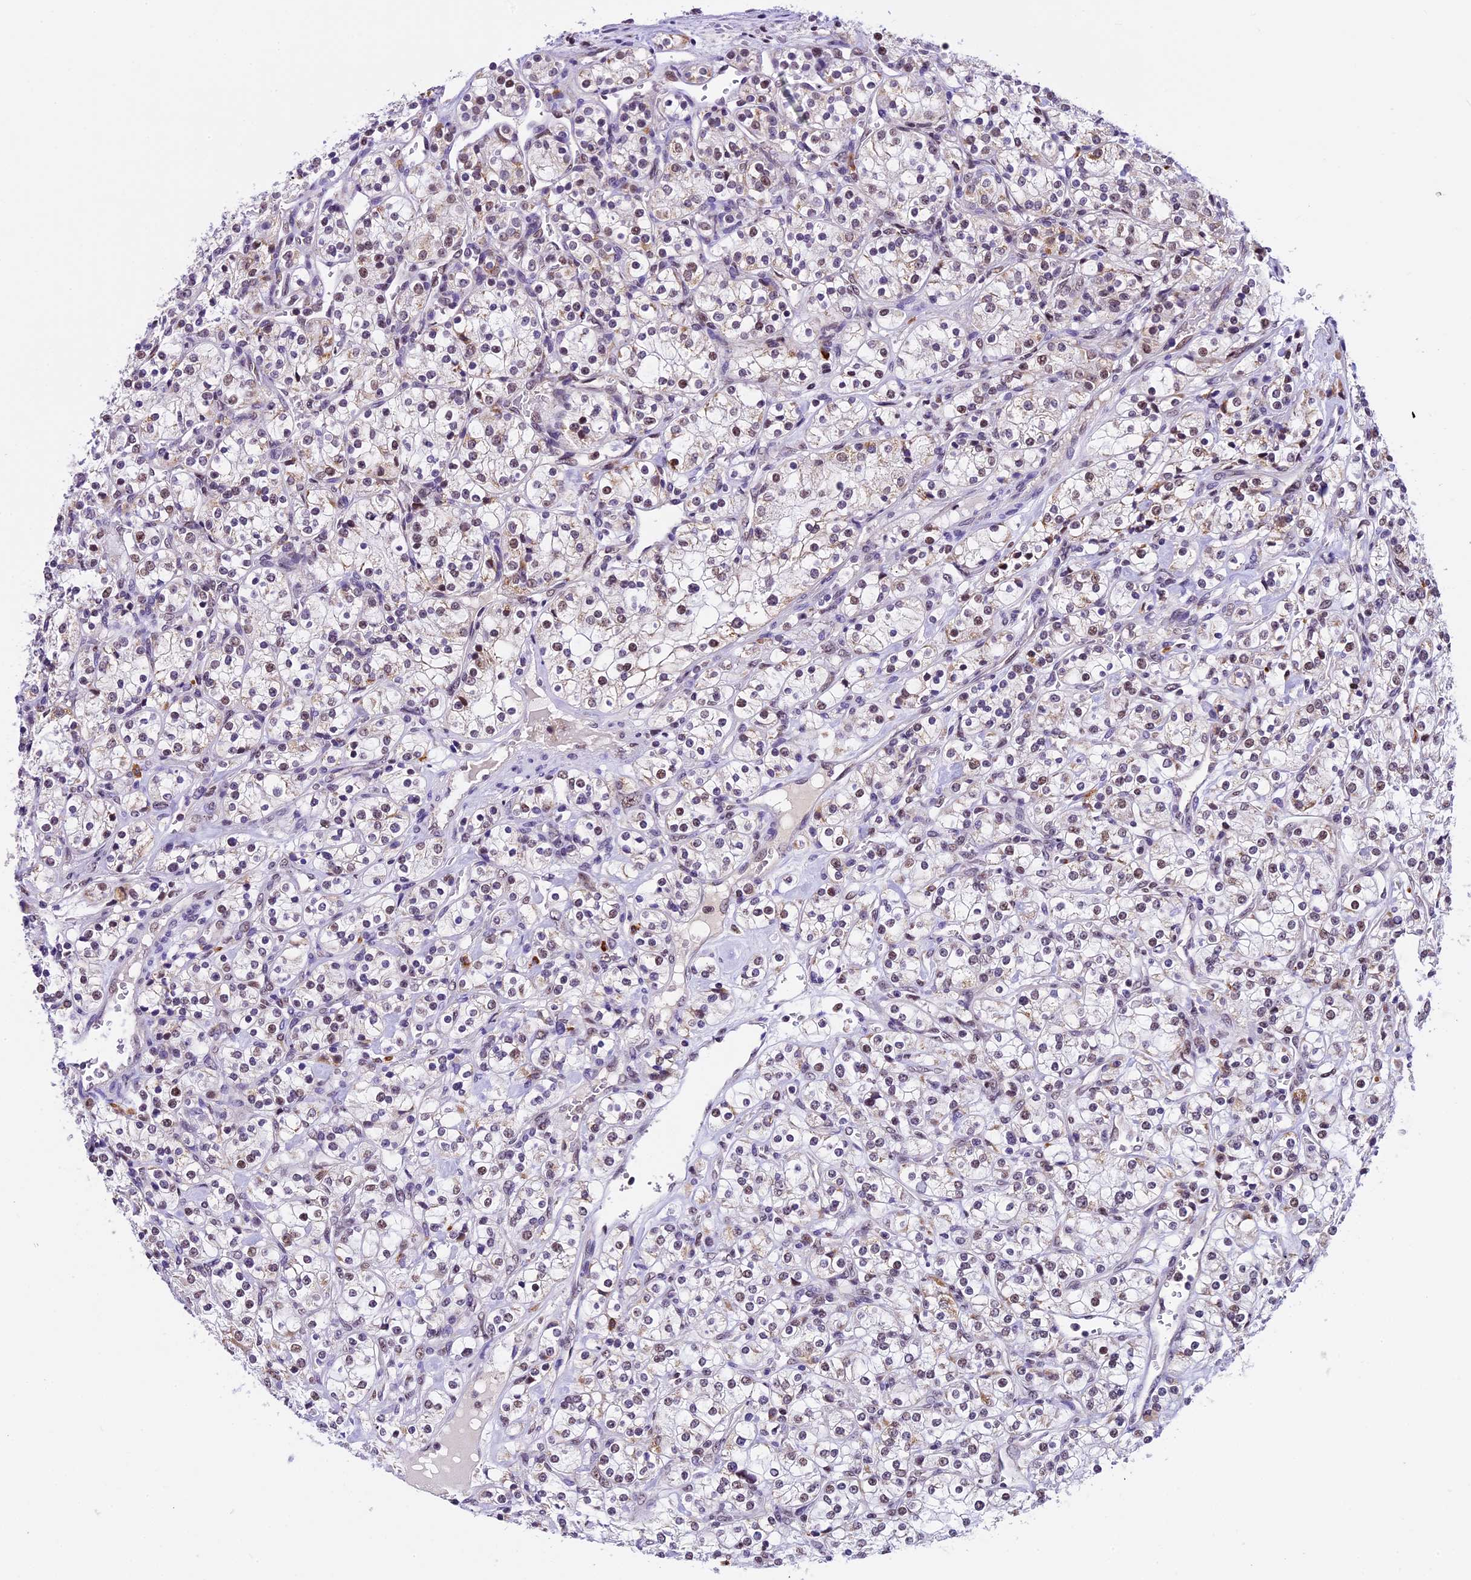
{"staining": {"intensity": "weak", "quantity": "25%-75%", "location": "nuclear"}, "tissue": "renal cancer", "cell_type": "Tumor cells", "image_type": "cancer", "snomed": [{"axis": "morphology", "description": "Adenocarcinoma, NOS"}, {"axis": "topography", "description": "Kidney"}], "caption": "Immunohistochemistry histopathology image of human renal cancer stained for a protein (brown), which displays low levels of weak nuclear staining in about 25%-75% of tumor cells.", "gene": "CARS2", "patient": {"sex": "male", "age": 77}}